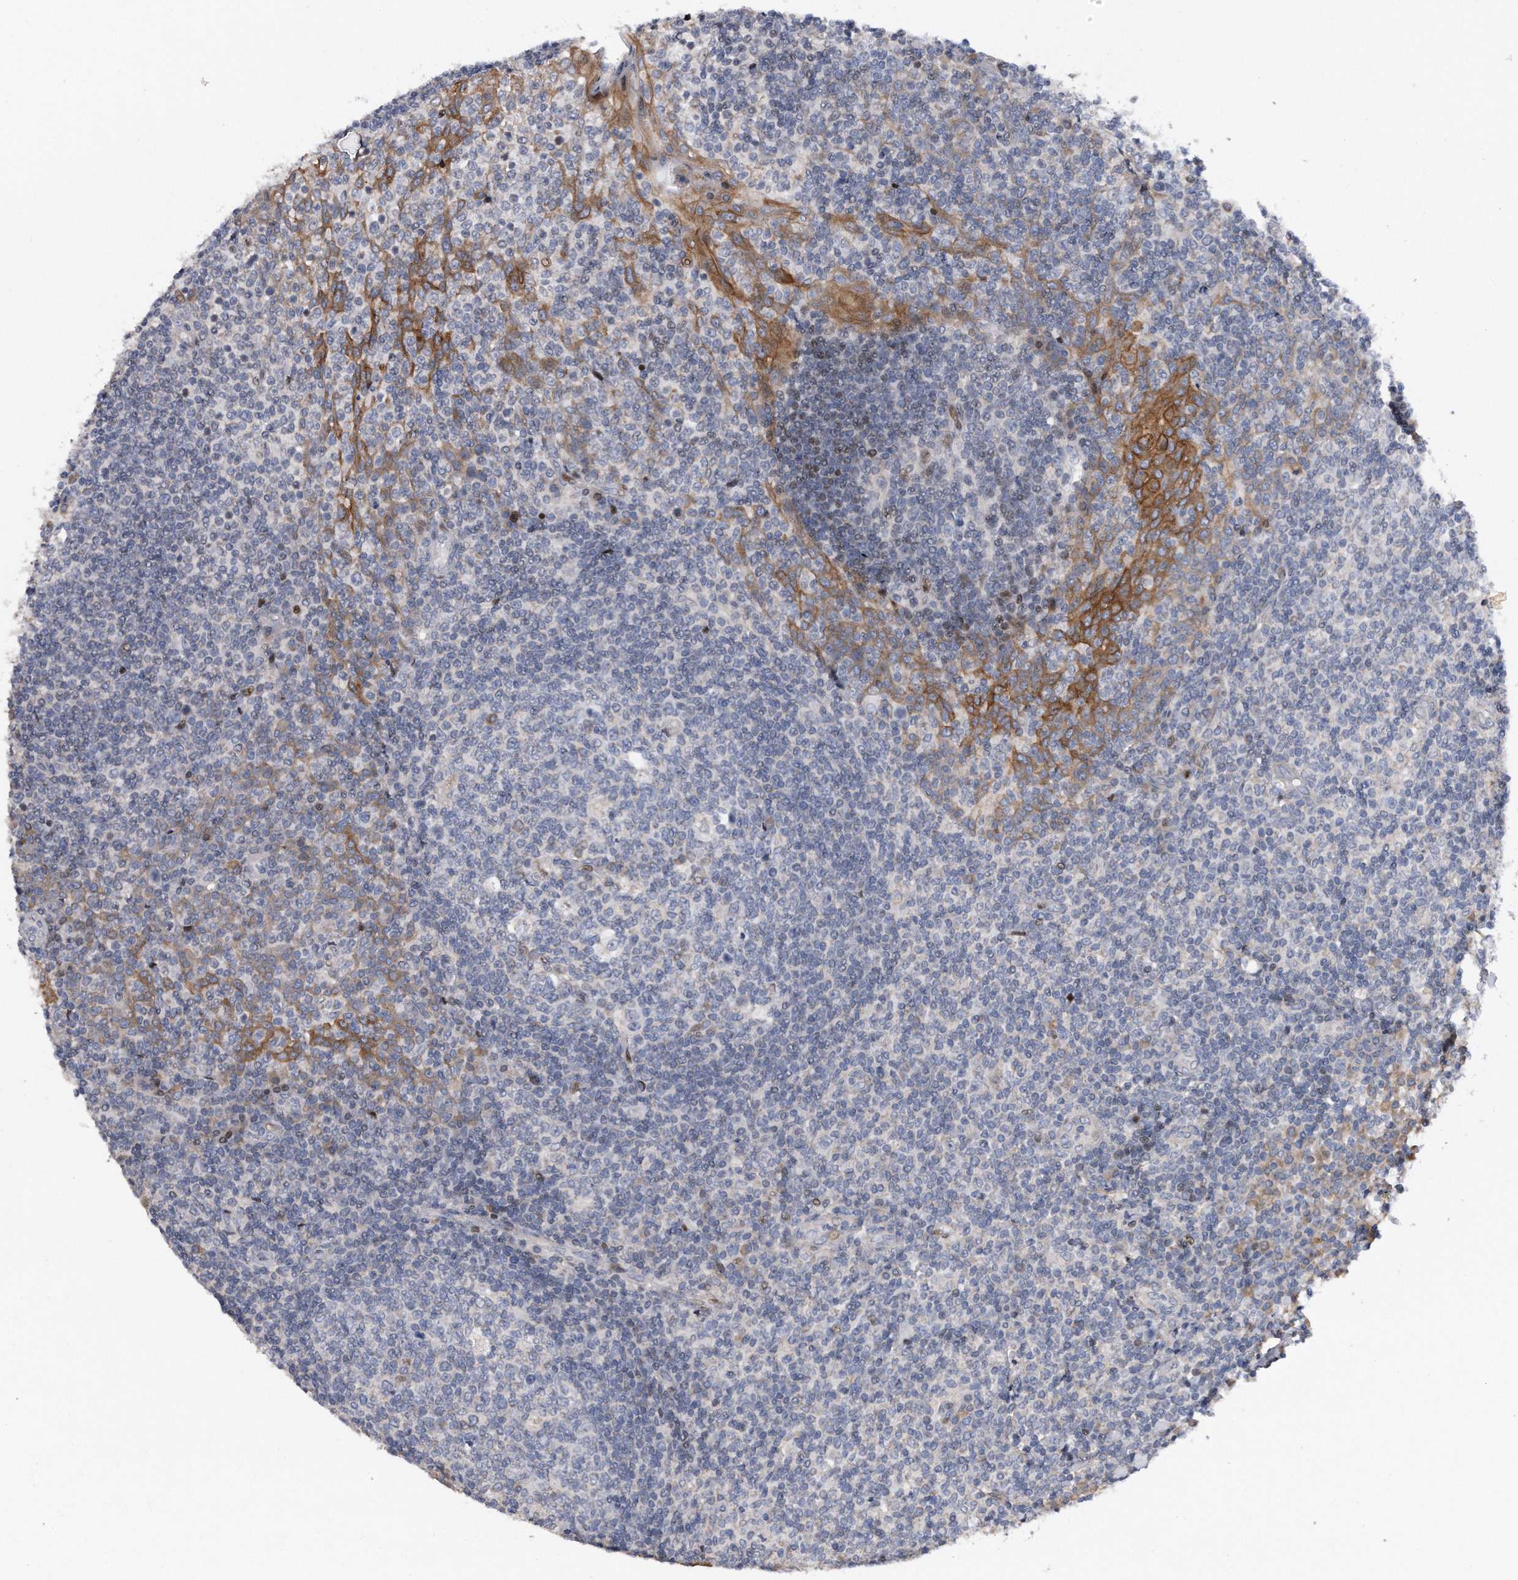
{"staining": {"intensity": "negative", "quantity": "none", "location": "none"}, "tissue": "tonsil", "cell_type": "Germinal center cells", "image_type": "normal", "snomed": [{"axis": "morphology", "description": "Normal tissue, NOS"}, {"axis": "topography", "description": "Tonsil"}], "caption": "Immunohistochemistry micrograph of normal tonsil: human tonsil stained with DAB (3,3'-diaminobenzidine) displays no significant protein positivity in germinal center cells.", "gene": "CDH12", "patient": {"sex": "female", "age": 19}}